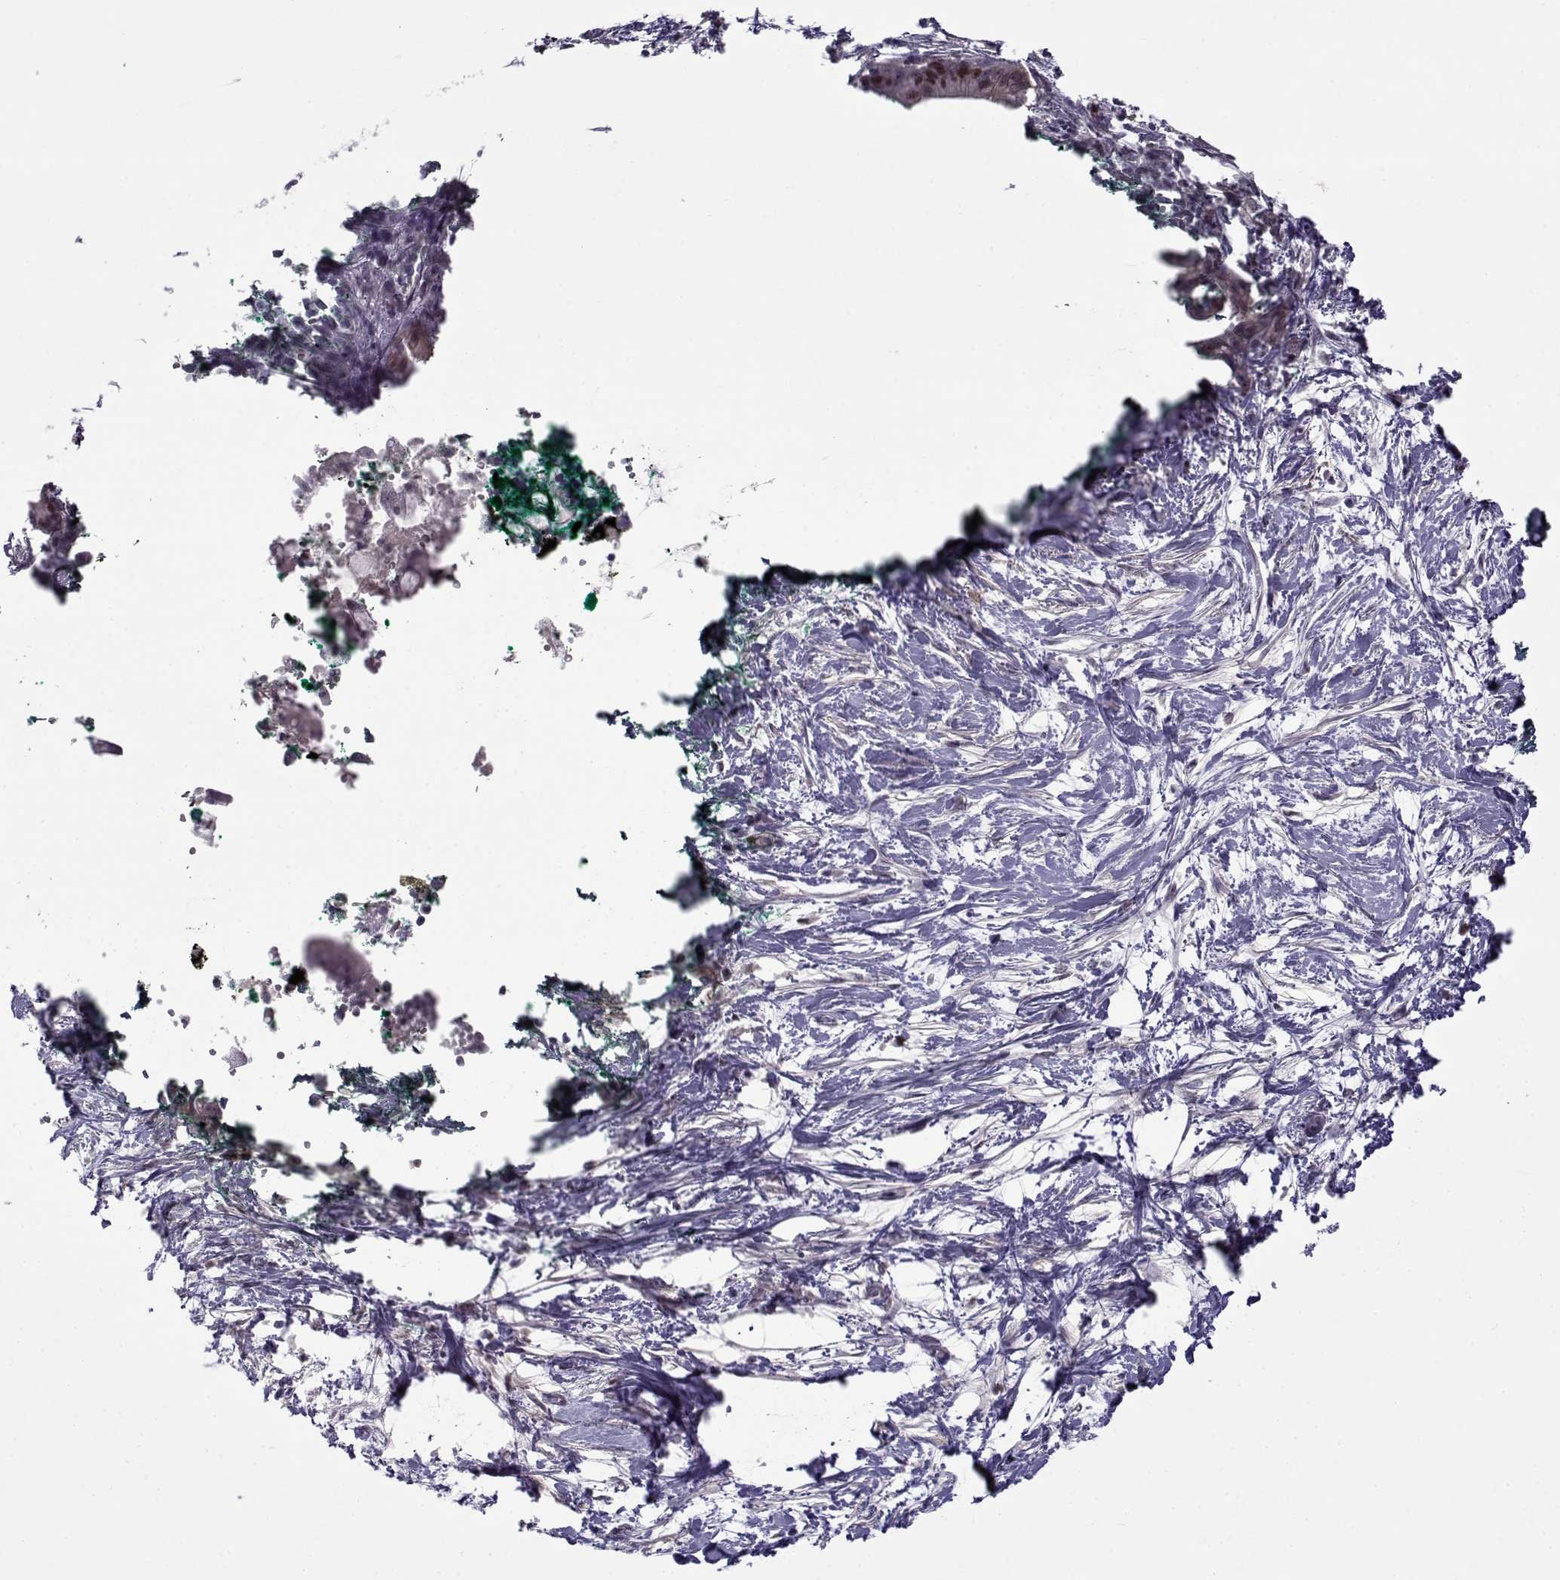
{"staining": {"intensity": "negative", "quantity": "none", "location": "none"}, "tissue": "pancreatic cancer", "cell_type": "Tumor cells", "image_type": "cancer", "snomed": [{"axis": "morphology", "description": "Normal tissue, NOS"}, {"axis": "morphology", "description": "Adenocarcinoma, NOS"}, {"axis": "topography", "description": "Lymph node"}, {"axis": "topography", "description": "Pancreas"}], "caption": "Immunohistochemical staining of adenocarcinoma (pancreatic) reveals no significant staining in tumor cells.", "gene": "BACH1", "patient": {"sex": "female", "age": 58}}